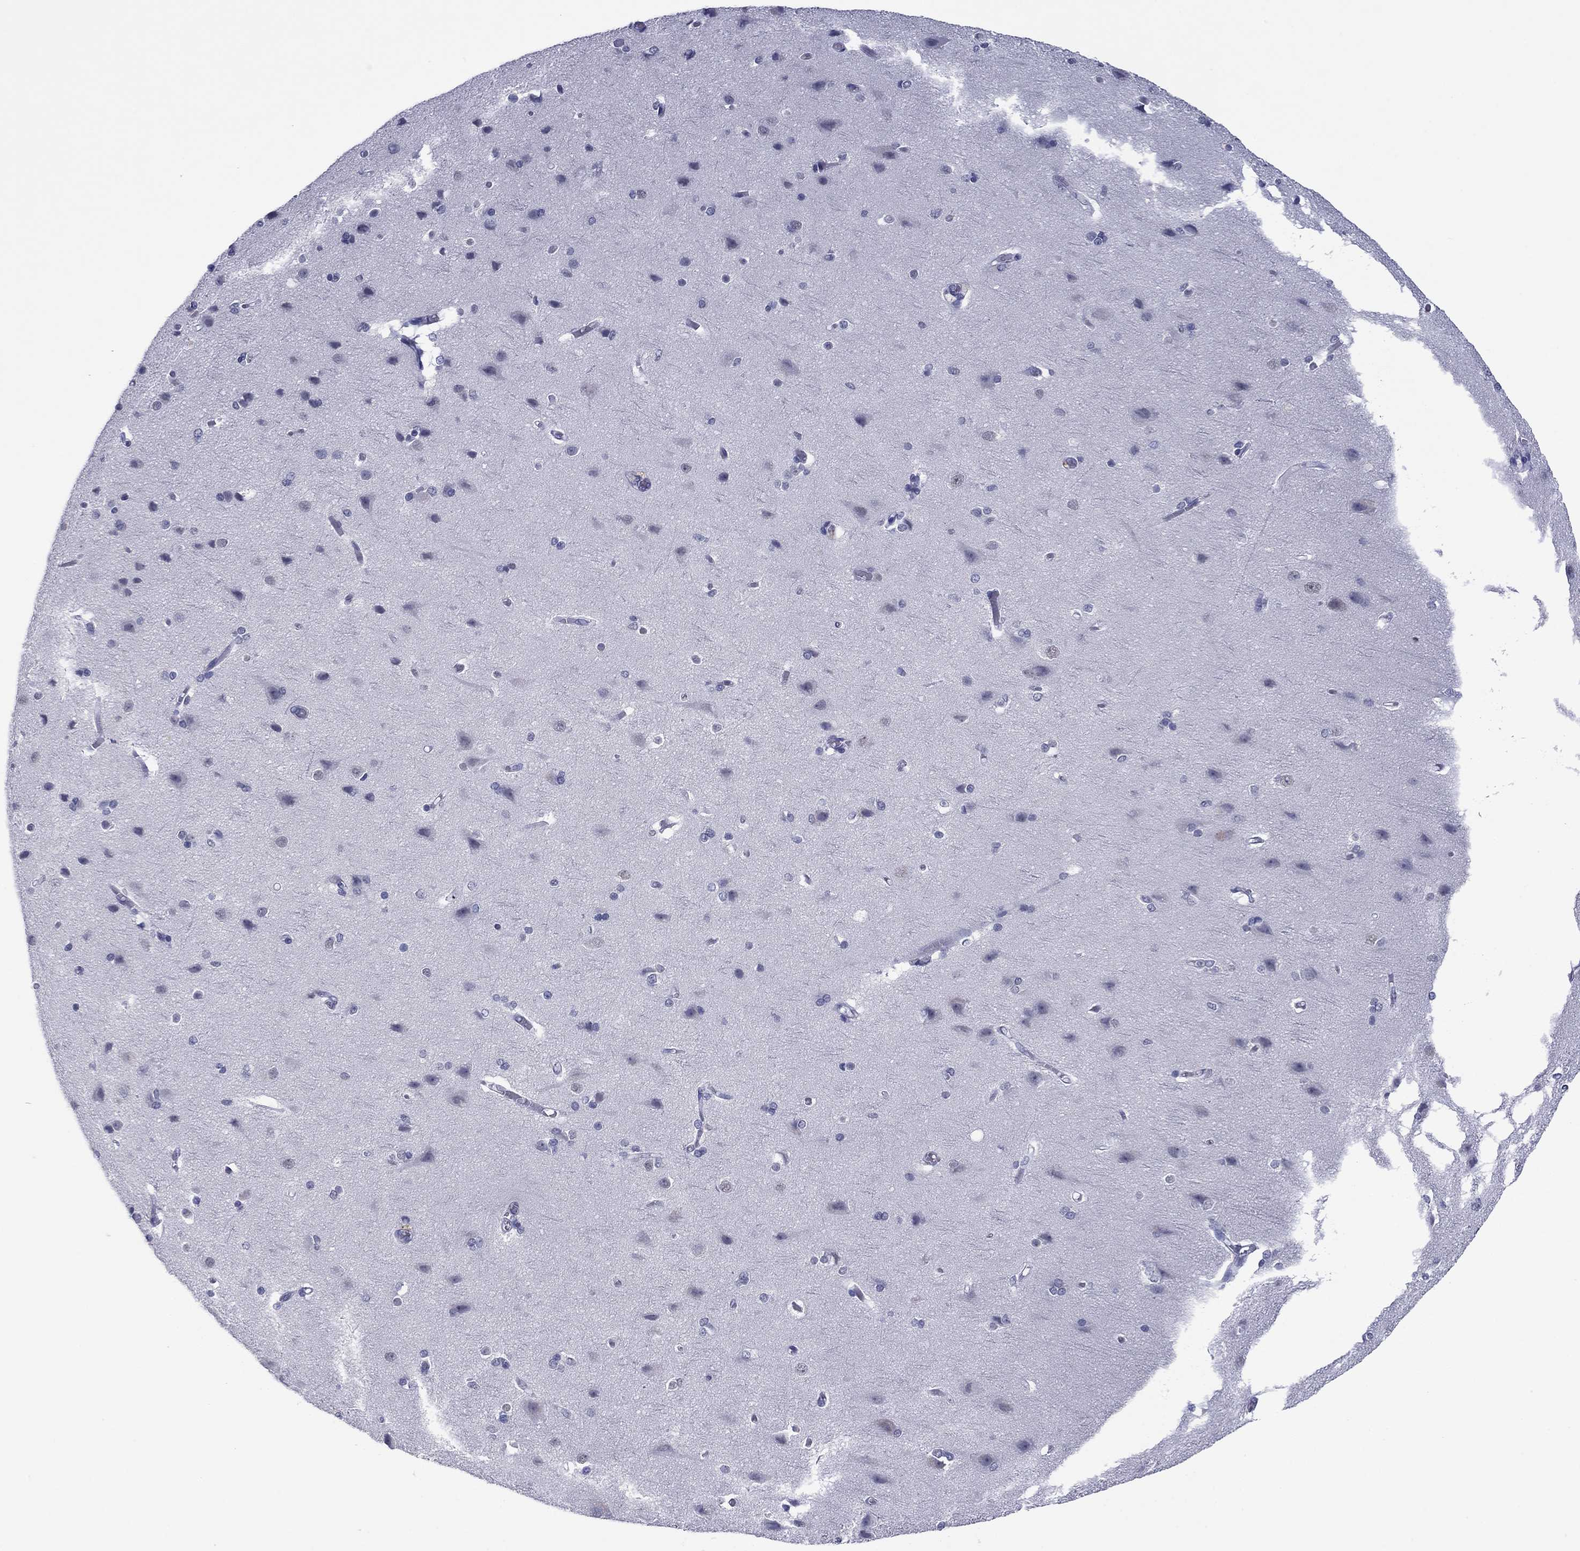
{"staining": {"intensity": "negative", "quantity": "none", "location": "none"}, "tissue": "cerebral cortex", "cell_type": "Endothelial cells", "image_type": "normal", "snomed": [{"axis": "morphology", "description": "Normal tissue, NOS"}, {"axis": "topography", "description": "Cerebral cortex"}], "caption": "Immunohistochemistry micrograph of normal human cerebral cortex stained for a protein (brown), which displays no staining in endothelial cells.", "gene": "HAO1", "patient": {"sex": "male", "age": 37}}